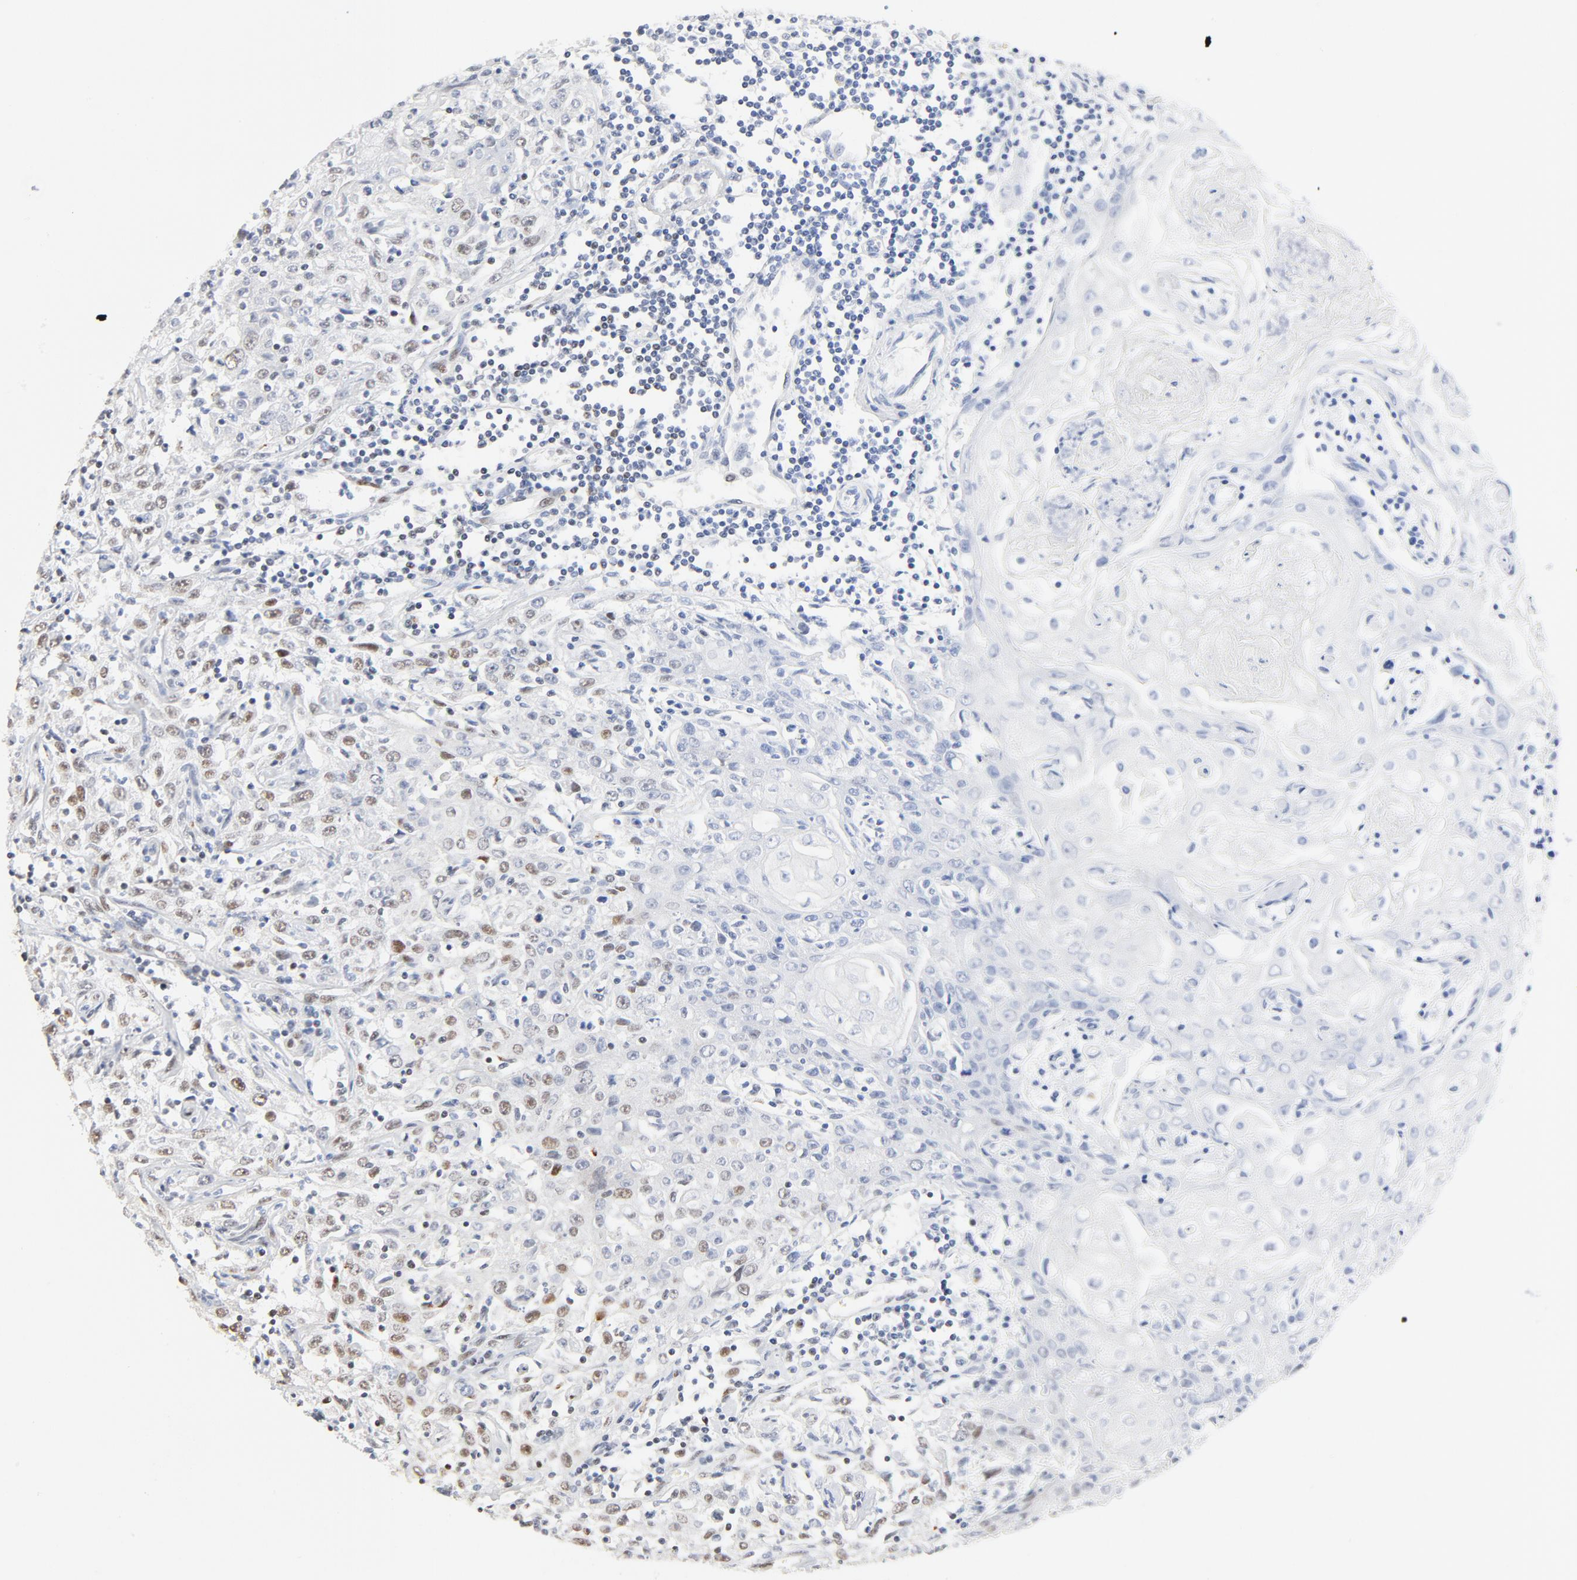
{"staining": {"intensity": "moderate", "quantity": "25%-75%", "location": "nuclear"}, "tissue": "head and neck cancer", "cell_type": "Tumor cells", "image_type": "cancer", "snomed": [{"axis": "morphology", "description": "Squamous cell carcinoma, NOS"}, {"axis": "topography", "description": "Oral tissue"}, {"axis": "topography", "description": "Head-Neck"}], "caption": "Squamous cell carcinoma (head and neck) stained for a protein (brown) exhibits moderate nuclear positive staining in approximately 25%-75% of tumor cells.", "gene": "GTF2I", "patient": {"sex": "female", "age": 76}}